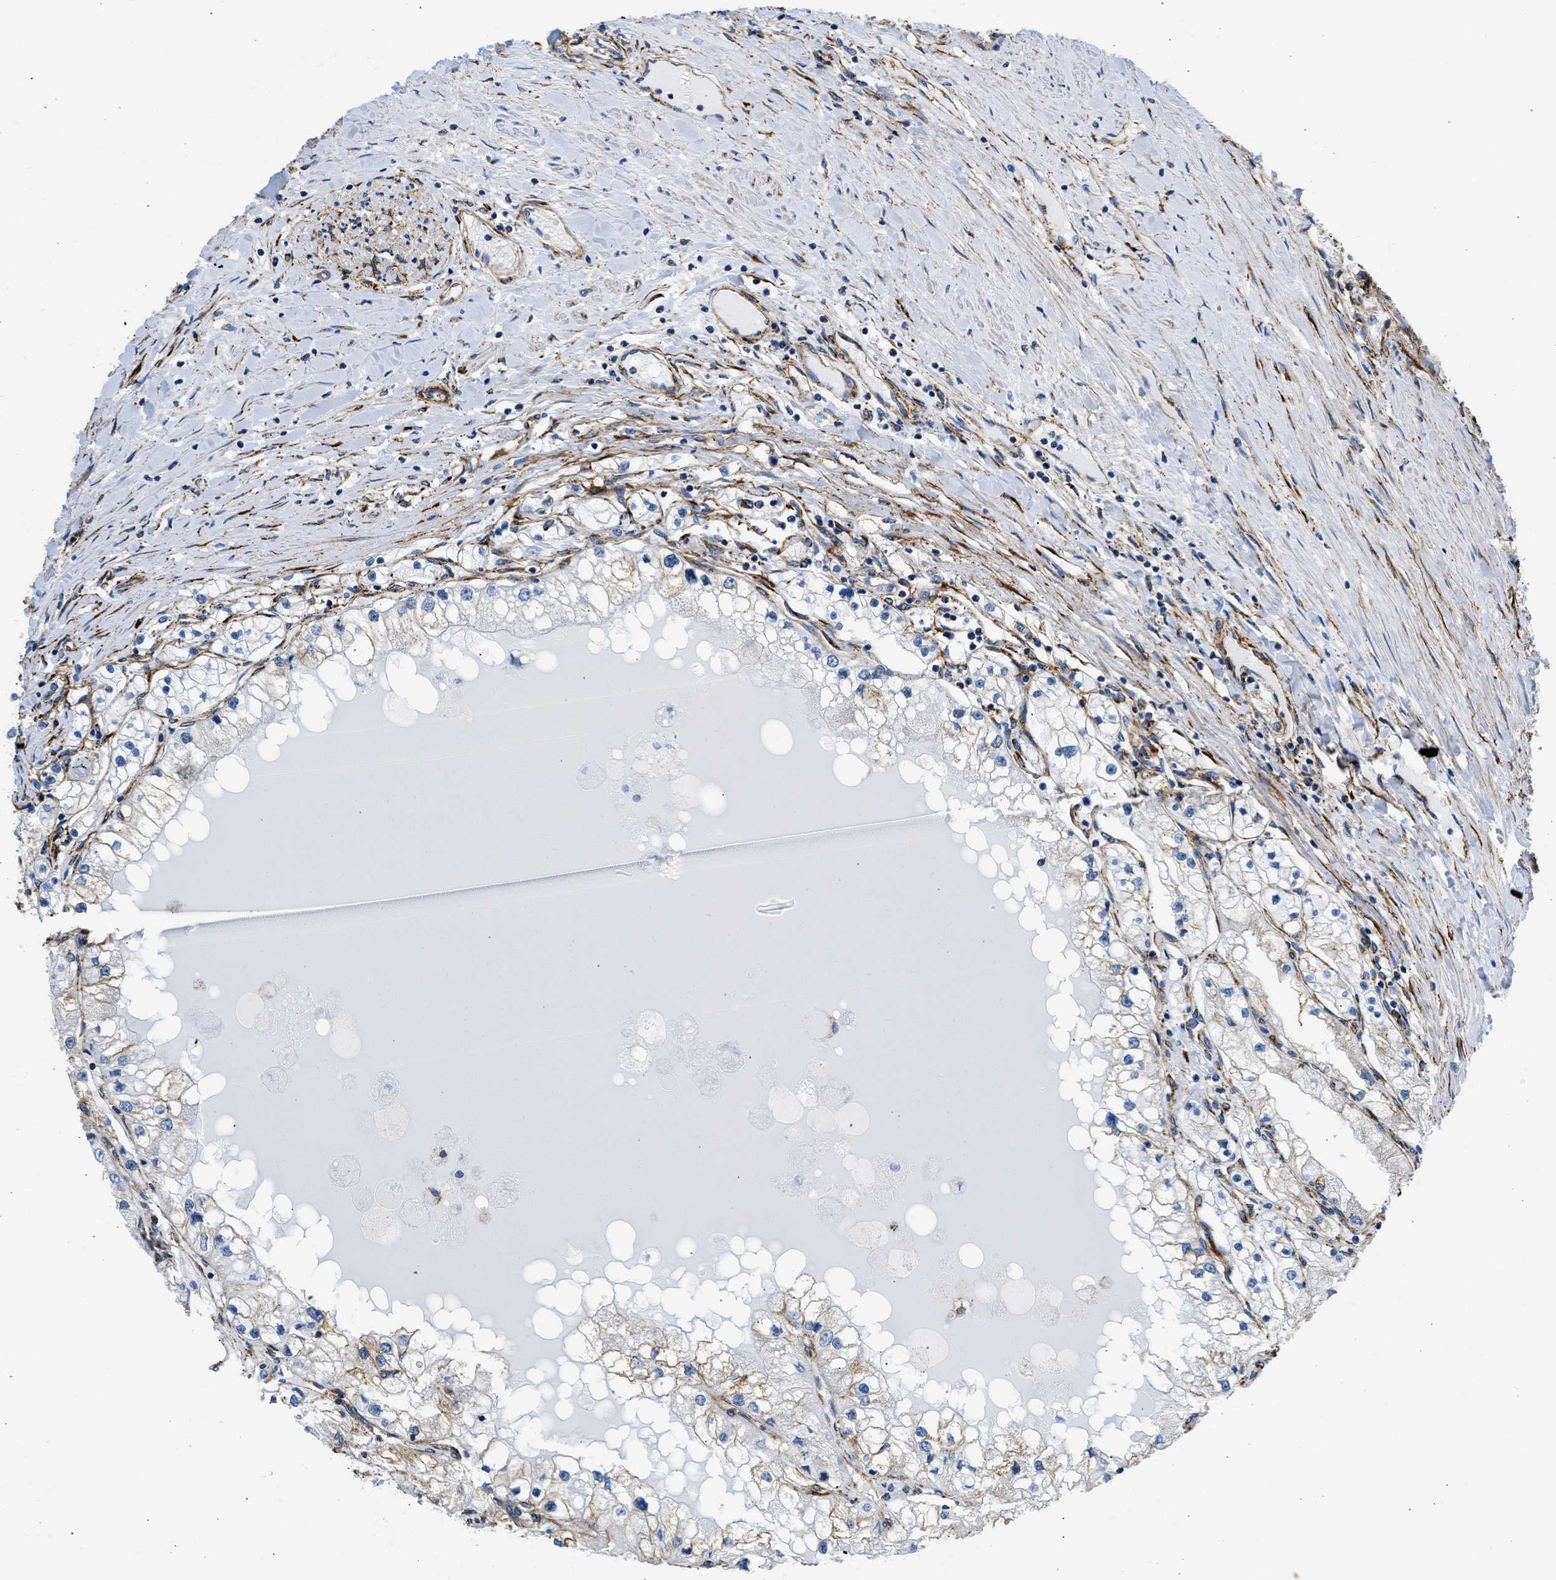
{"staining": {"intensity": "moderate", "quantity": "<25%", "location": "cytoplasmic/membranous"}, "tissue": "renal cancer", "cell_type": "Tumor cells", "image_type": "cancer", "snomed": [{"axis": "morphology", "description": "Adenocarcinoma, NOS"}, {"axis": "topography", "description": "Kidney"}], "caption": "An immunohistochemistry image of tumor tissue is shown. Protein staining in brown labels moderate cytoplasmic/membranous positivity in renal cancer (adenocarcinoma) within tumor cells.", "gene": "SEPTIN2", "patient": {"sex": "male", "age": 68}}